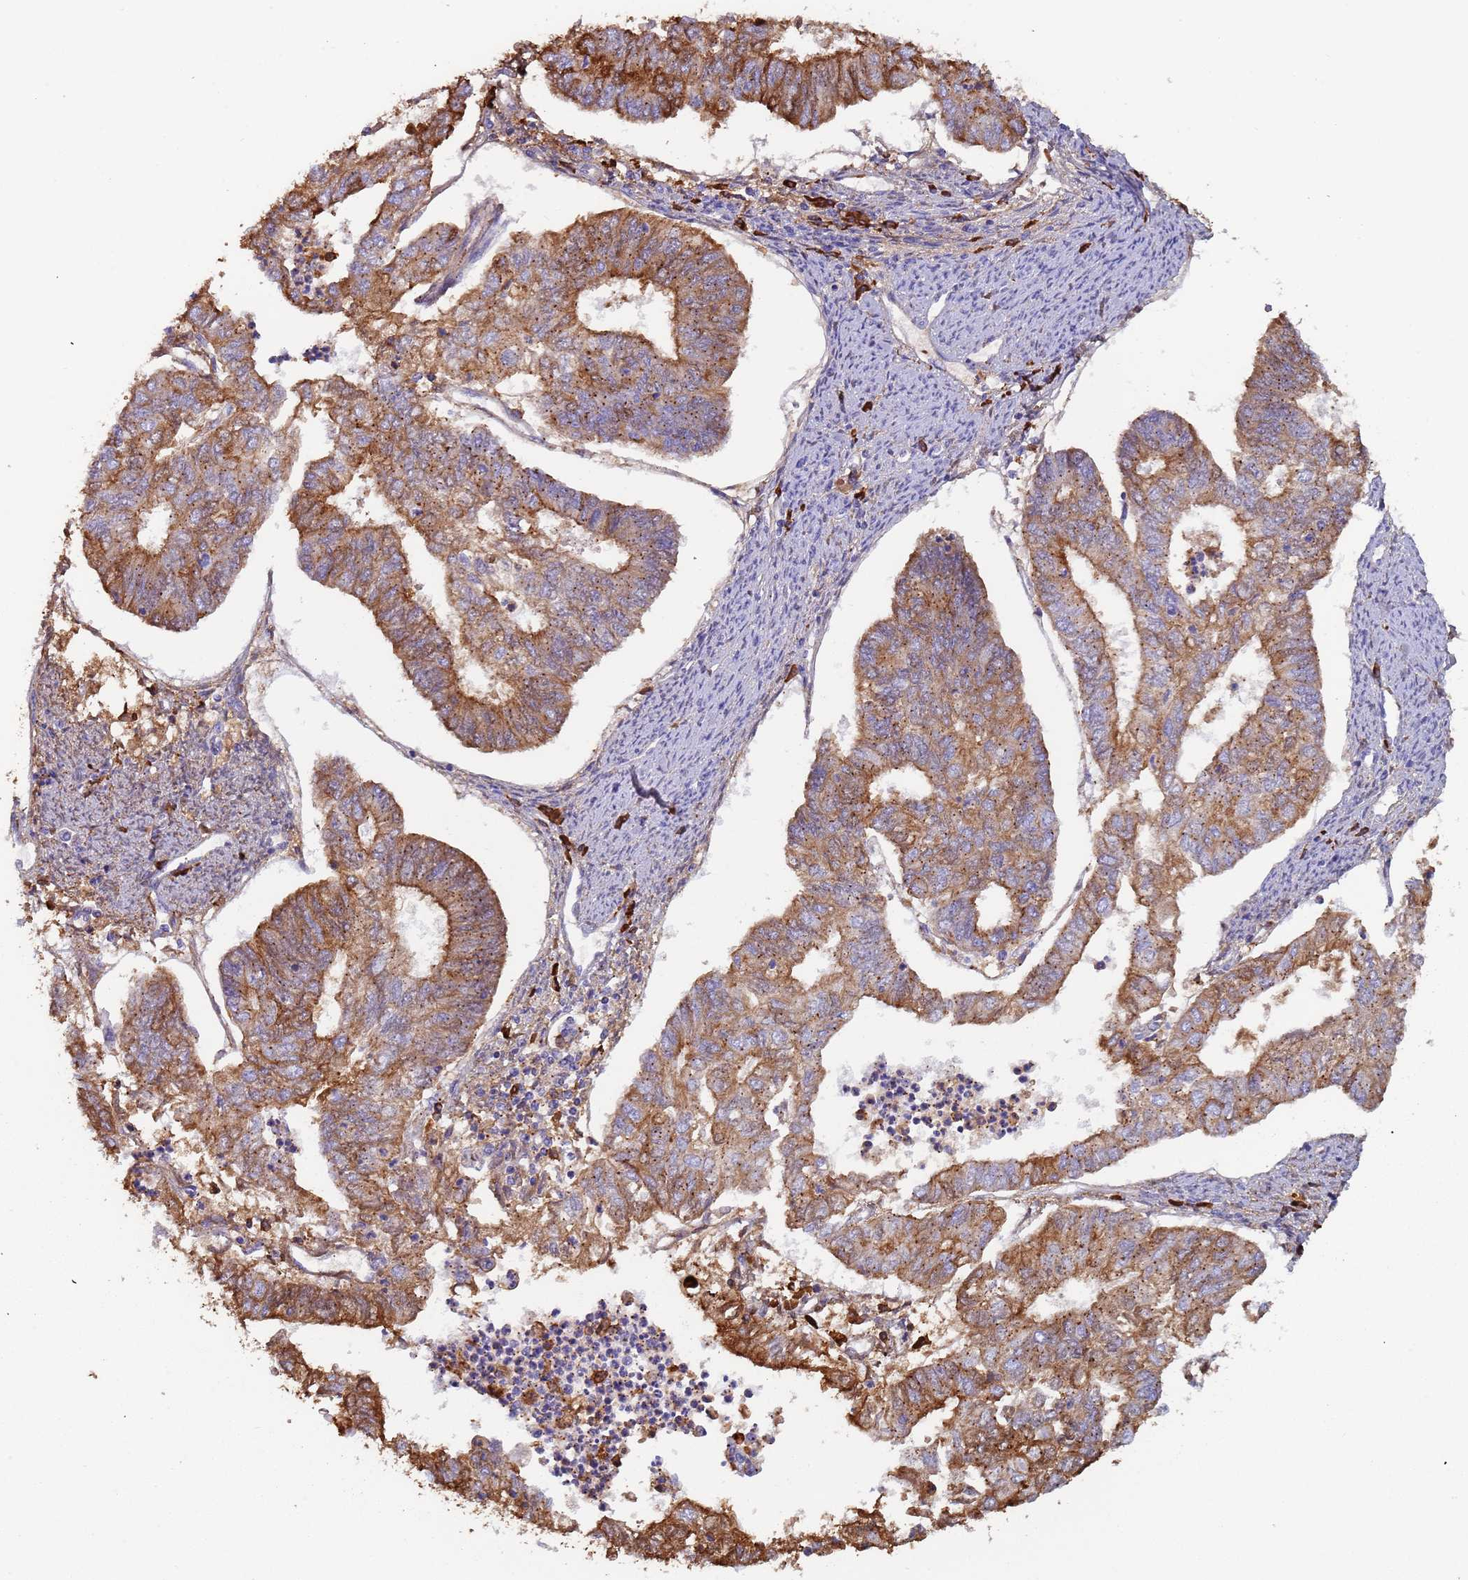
{"staining": {"intensity": "moderate", "quantity": "25%-75%", "location": "cytoplasmic/membranous"}, "tissue": "endometrial cancer", "cell_type": "Tumor cells", "image_type": "cancer", "snomed": [{"axis": "morphology", "description": "Adenocarcinoma, NOS"}, {"axis": "topography", "description": "Endometrium"}], "caption": "Protein staining exhibits moderate cytoplasmic/membranous positivity in approximately 25%-75% of tumor cells in endometrial adenocarcinoma.", "gene": "CYSLTR2", "patient": {"sex": "female", "age": 68}}